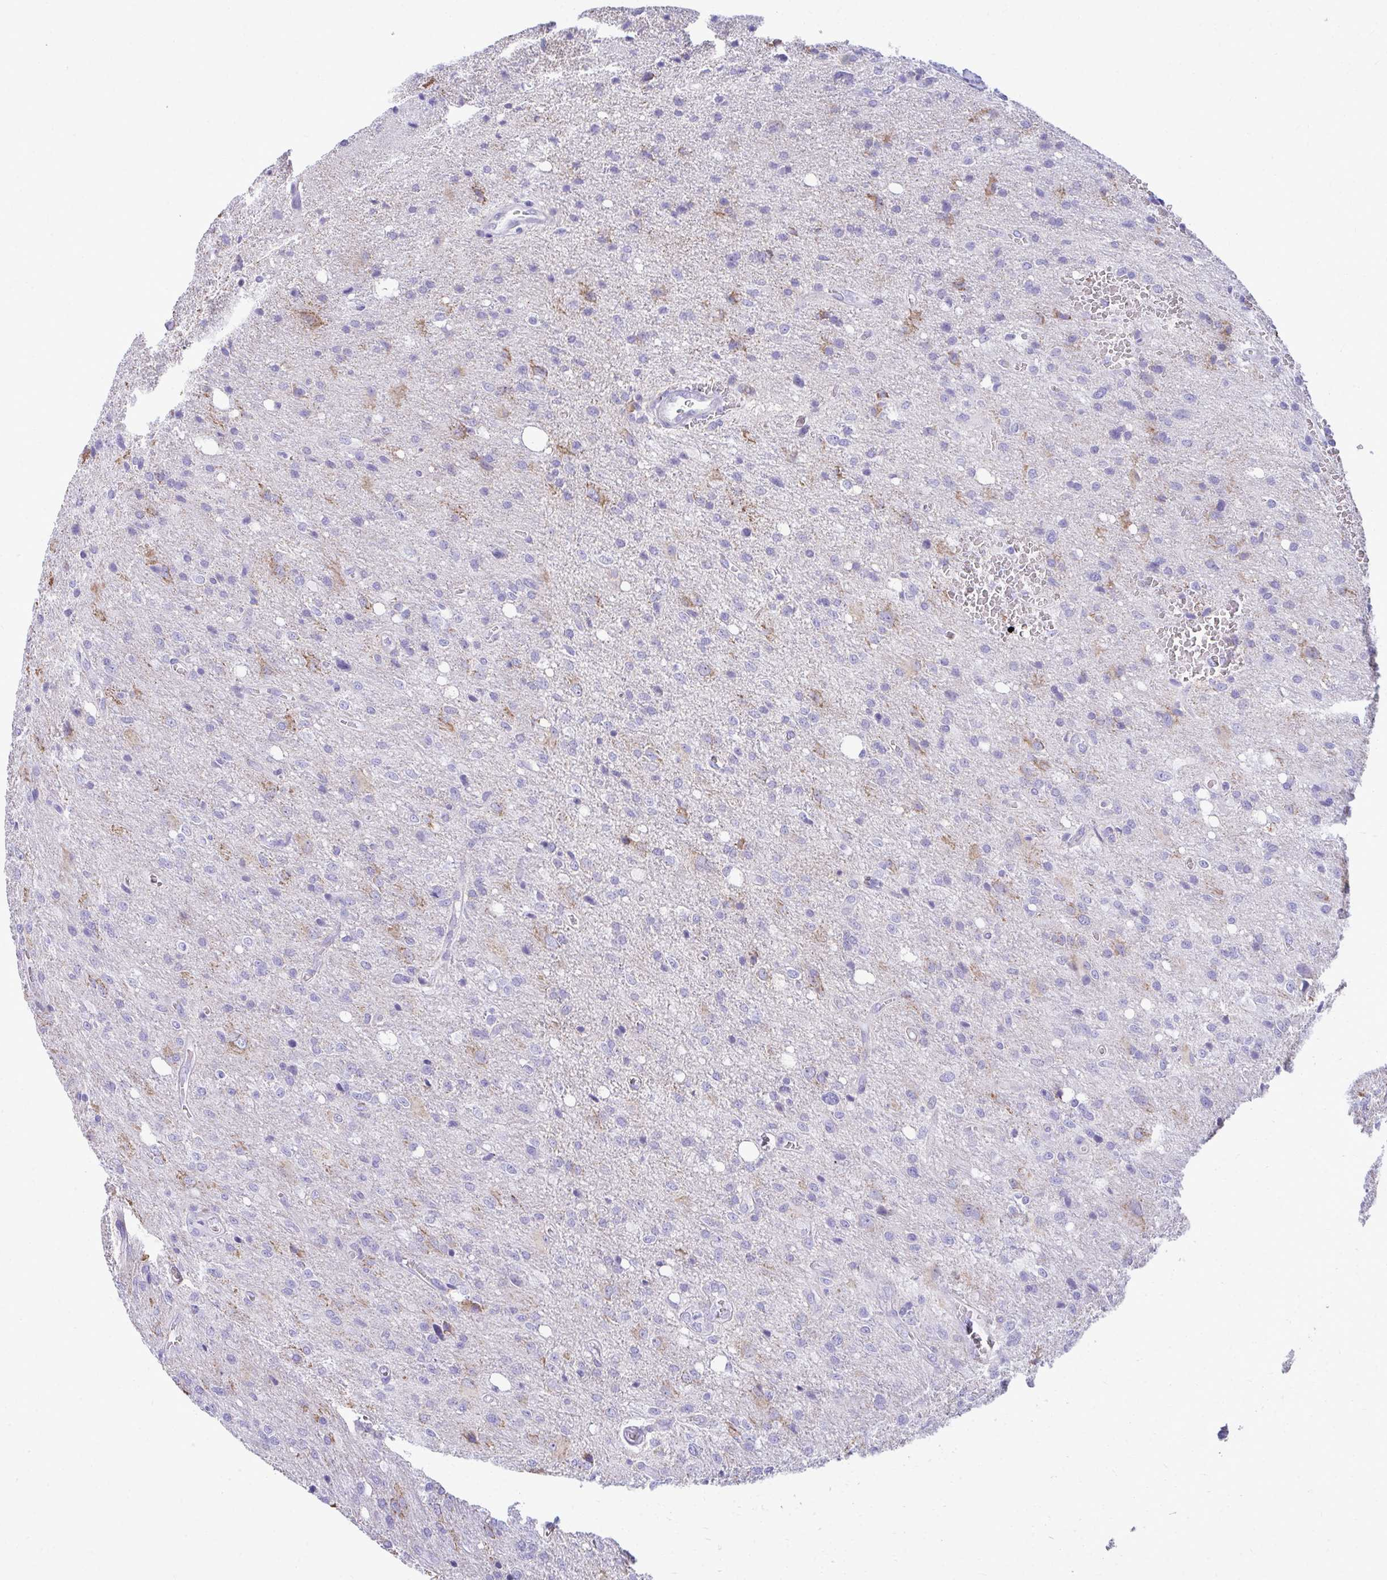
{"staining": {"intensity": "weak", "quantity": "<25%", "location": "cytoplasmic/membranous"}, "tissue": "glioma", "cell_type": "Tumor cells", "image_type": "cancer", "snomed": [{"axis": "morphology", "description": "Glioma, malignant, Low grade"}, {"axis": "topography", "description": "Brain"}], "caption": "This is an immunohistochemistry (IHC) micrograph of human glioma. There is no positivity in tumor cells.", "gene": "AIG1", "patient": {"sex": "male", "age": 66}}